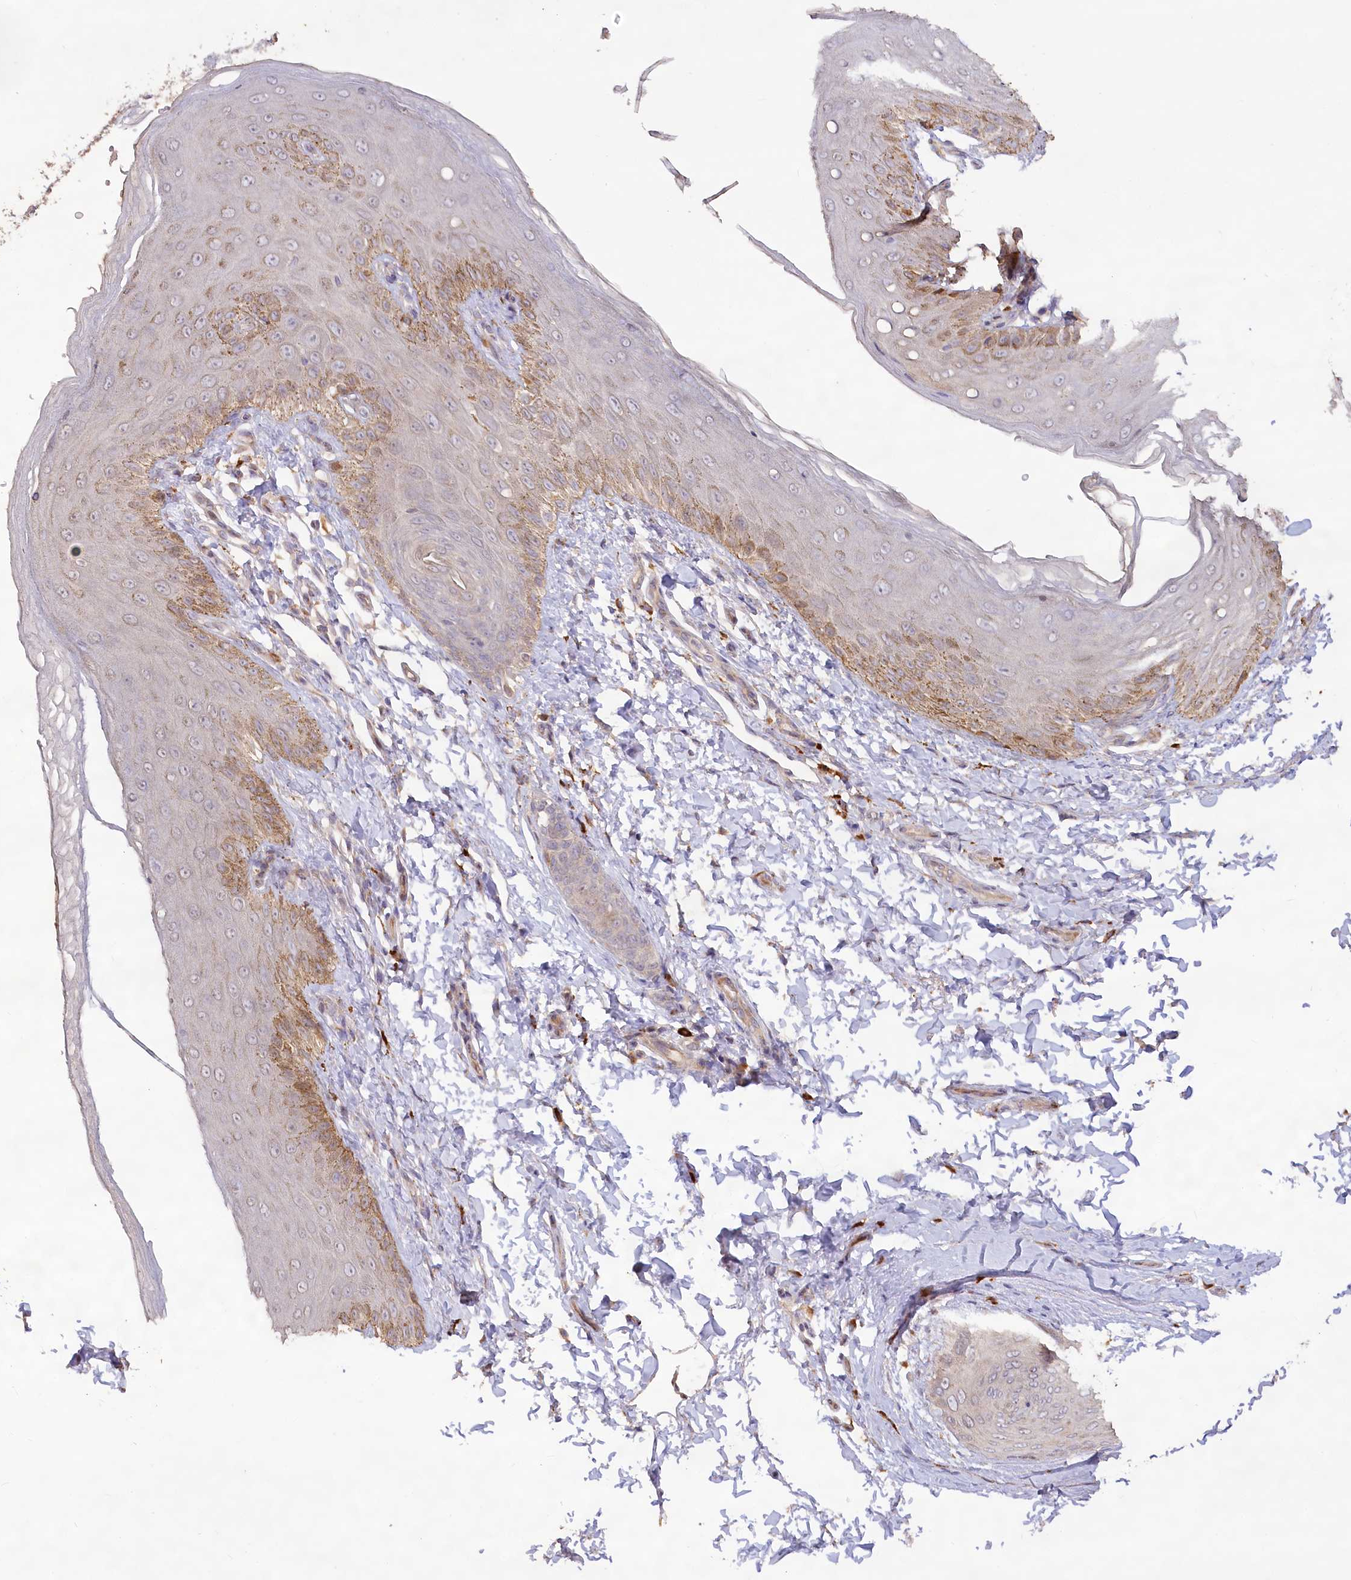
{"staining": {"intensity": "moderate", "quantity": "25%-75%", "location": "cytoplasmic/membranous"}, "tissue": "skin", "cell_type": "Epidermal cells", "image_type": "normal", "snomed": [{"axis": "morphology", "description": "Normal tissue, NOS"}, {"axis": "topography", "description": "Anal"}], "caption": "Protein expression analysis of unremarkable human skin reveals moderate cytoplasmic/membranous expression in approximately 25%-75% of epidermal cells.", "gene": "IRAK1BP1", "patient": {"sex": "male", "age": 44}}